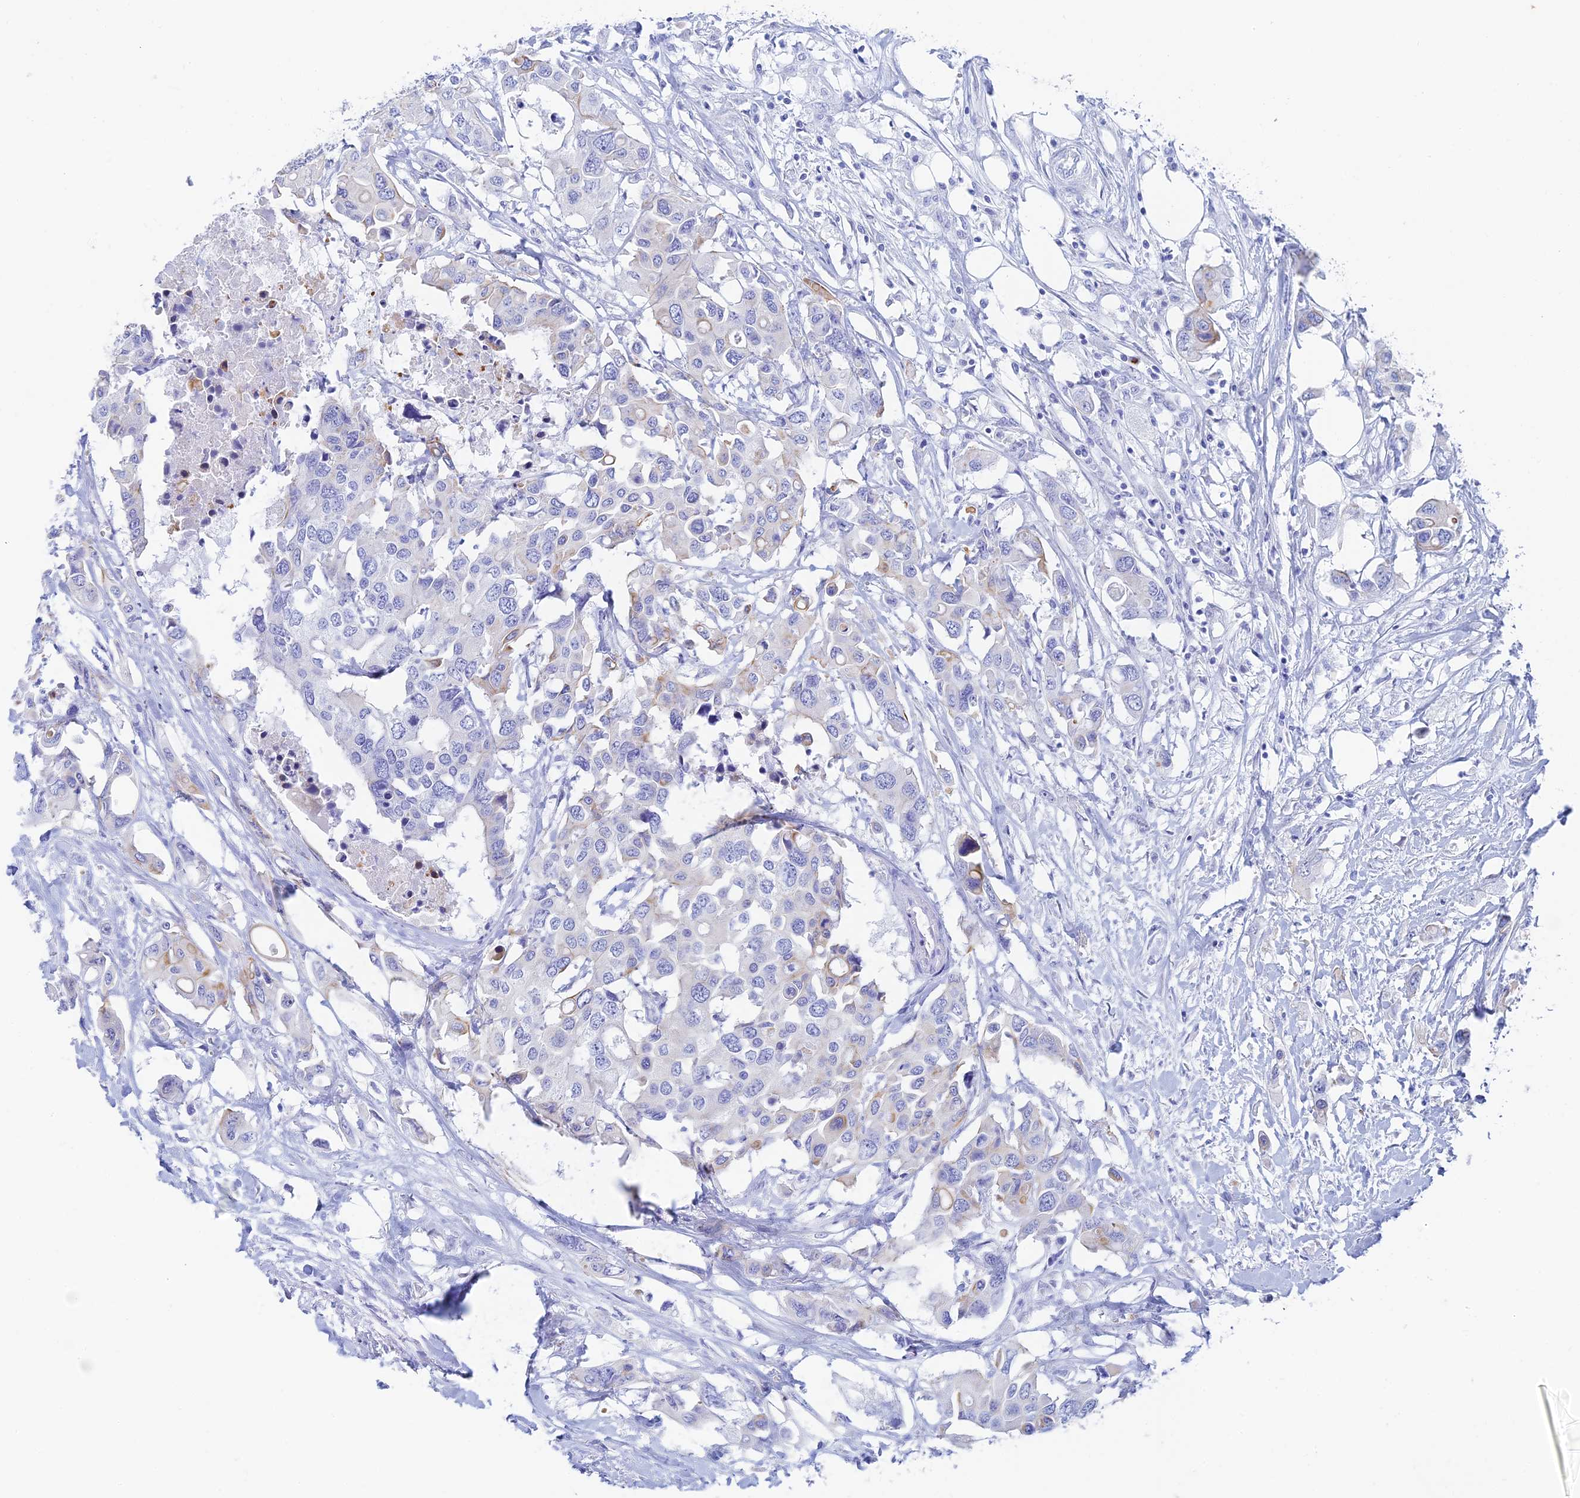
{"staining": {"intensity": "negative", "quantity": "none", "location": "none"}, "tissue": "colorectal cancer", "cell_type": "Tumor cells", "image_type": "cancer", "snomed": [{"axis": "morphology", "description": "Adenocarcinoma, NOS"}, {"axis": "topography", "description": "Colon"}], "caption": "Histopathology image shows no protein staining in tumor cells of colorectal cancer tissue.", "gene": "CEP152", "patient": {"sex": "male", "age": 77}}